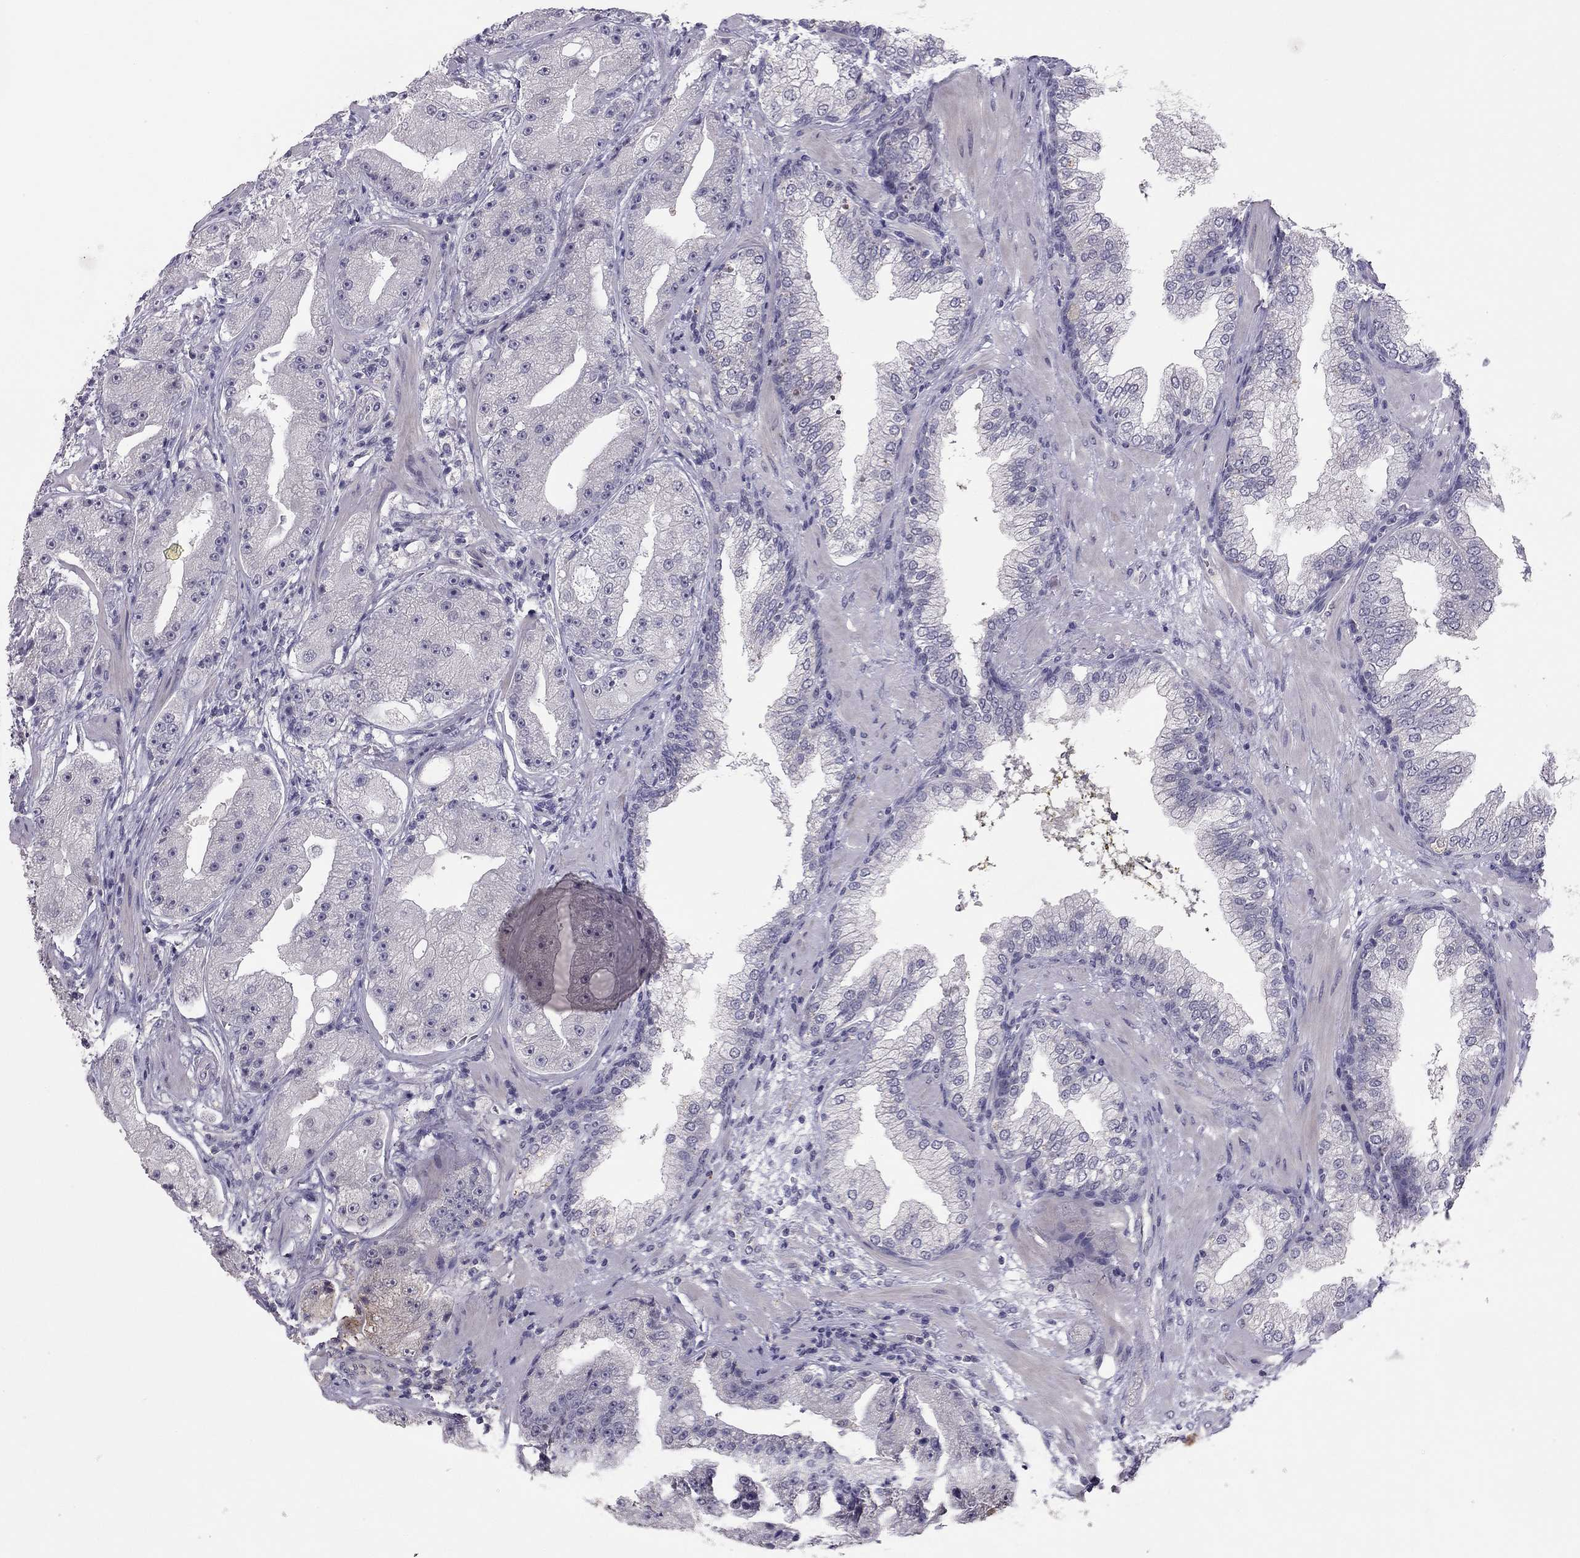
{"staining": {"intensity": "negative", "quantity": "none", "location": "none"}, "tissue": "prostate cancer", "cell_type": "Tumor cells", "image_type": "cancer", "snomed": [{"axis": "morphology", "description": "Adenocarcinoma, Low grade"}, {"axis": "topography", "description": "Prostate"}], "caption": "Immunohistochemistry (IHC) micrograph of neoplastic tissue: prostate cancer stained with DAB demonstrates no significant protein expression in tumor cells.", "gene": "ADORA2A", "patient": {"sex": "male", "age": 62}}